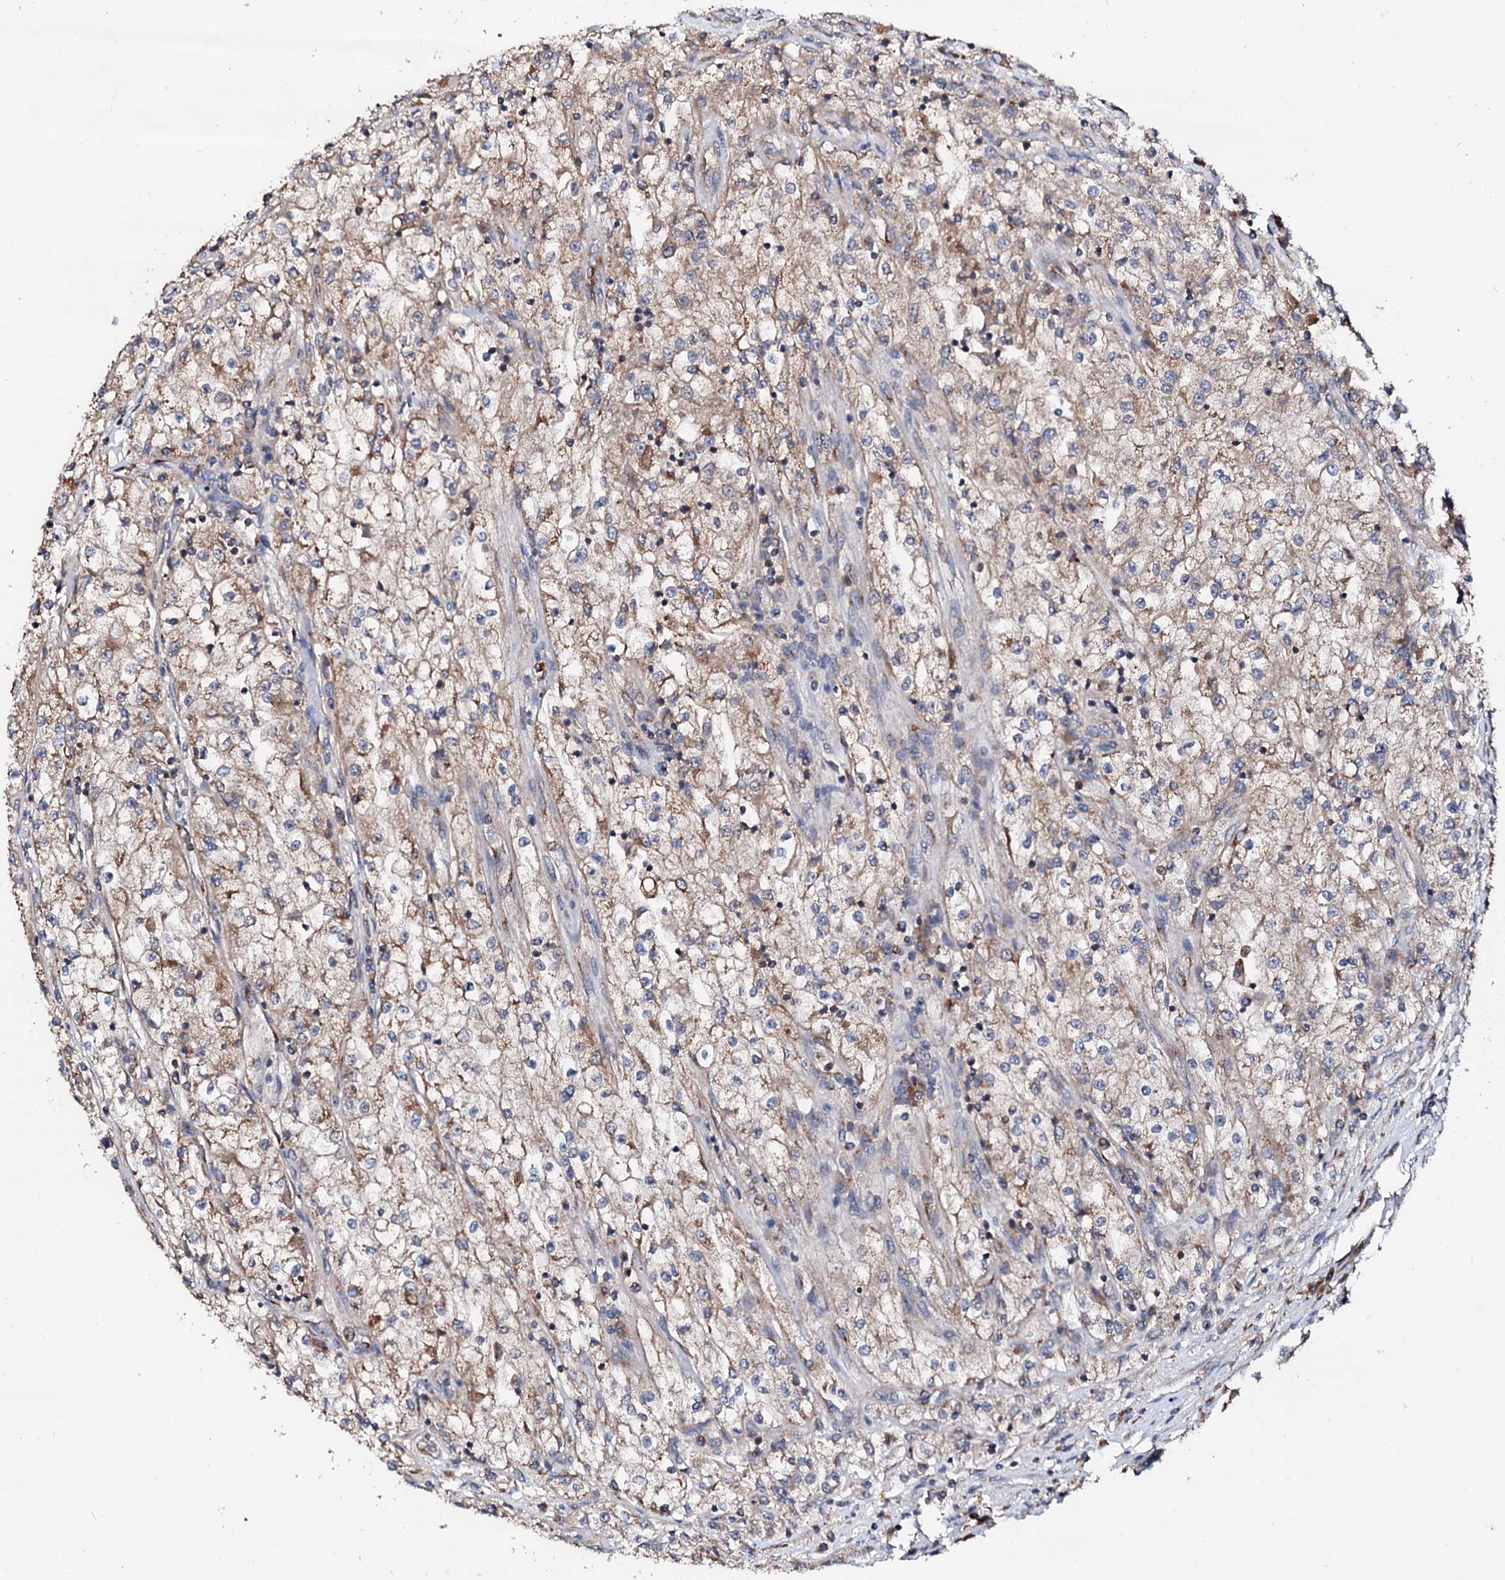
{"staining": {"intensity": "moderate", "quantity": "25%-75%", "location": "cytoplasmic/membranous"}, "tissue": "renal cancer", "cell_type": "Tumor cells", "image_type": "cancer", "snomed": [{"axis": "morphology", "description": "Adenocarcinoma, NOS"}, {"axis": "topography", "description": "Kidney"}], "caption": "Immunohistochemistry (IHC) image of neoplastic tissue: human renal adenocarcinoma stained using IHC demonstrates medium levels of moderate protein expression localized specifically in the cytoplasmic/membranous of tumor cells, appearing as a cytoplasmic/membranous brown color.", "gene": "ST3GAL1", "patient": {"sex": "female", "age": 52}}